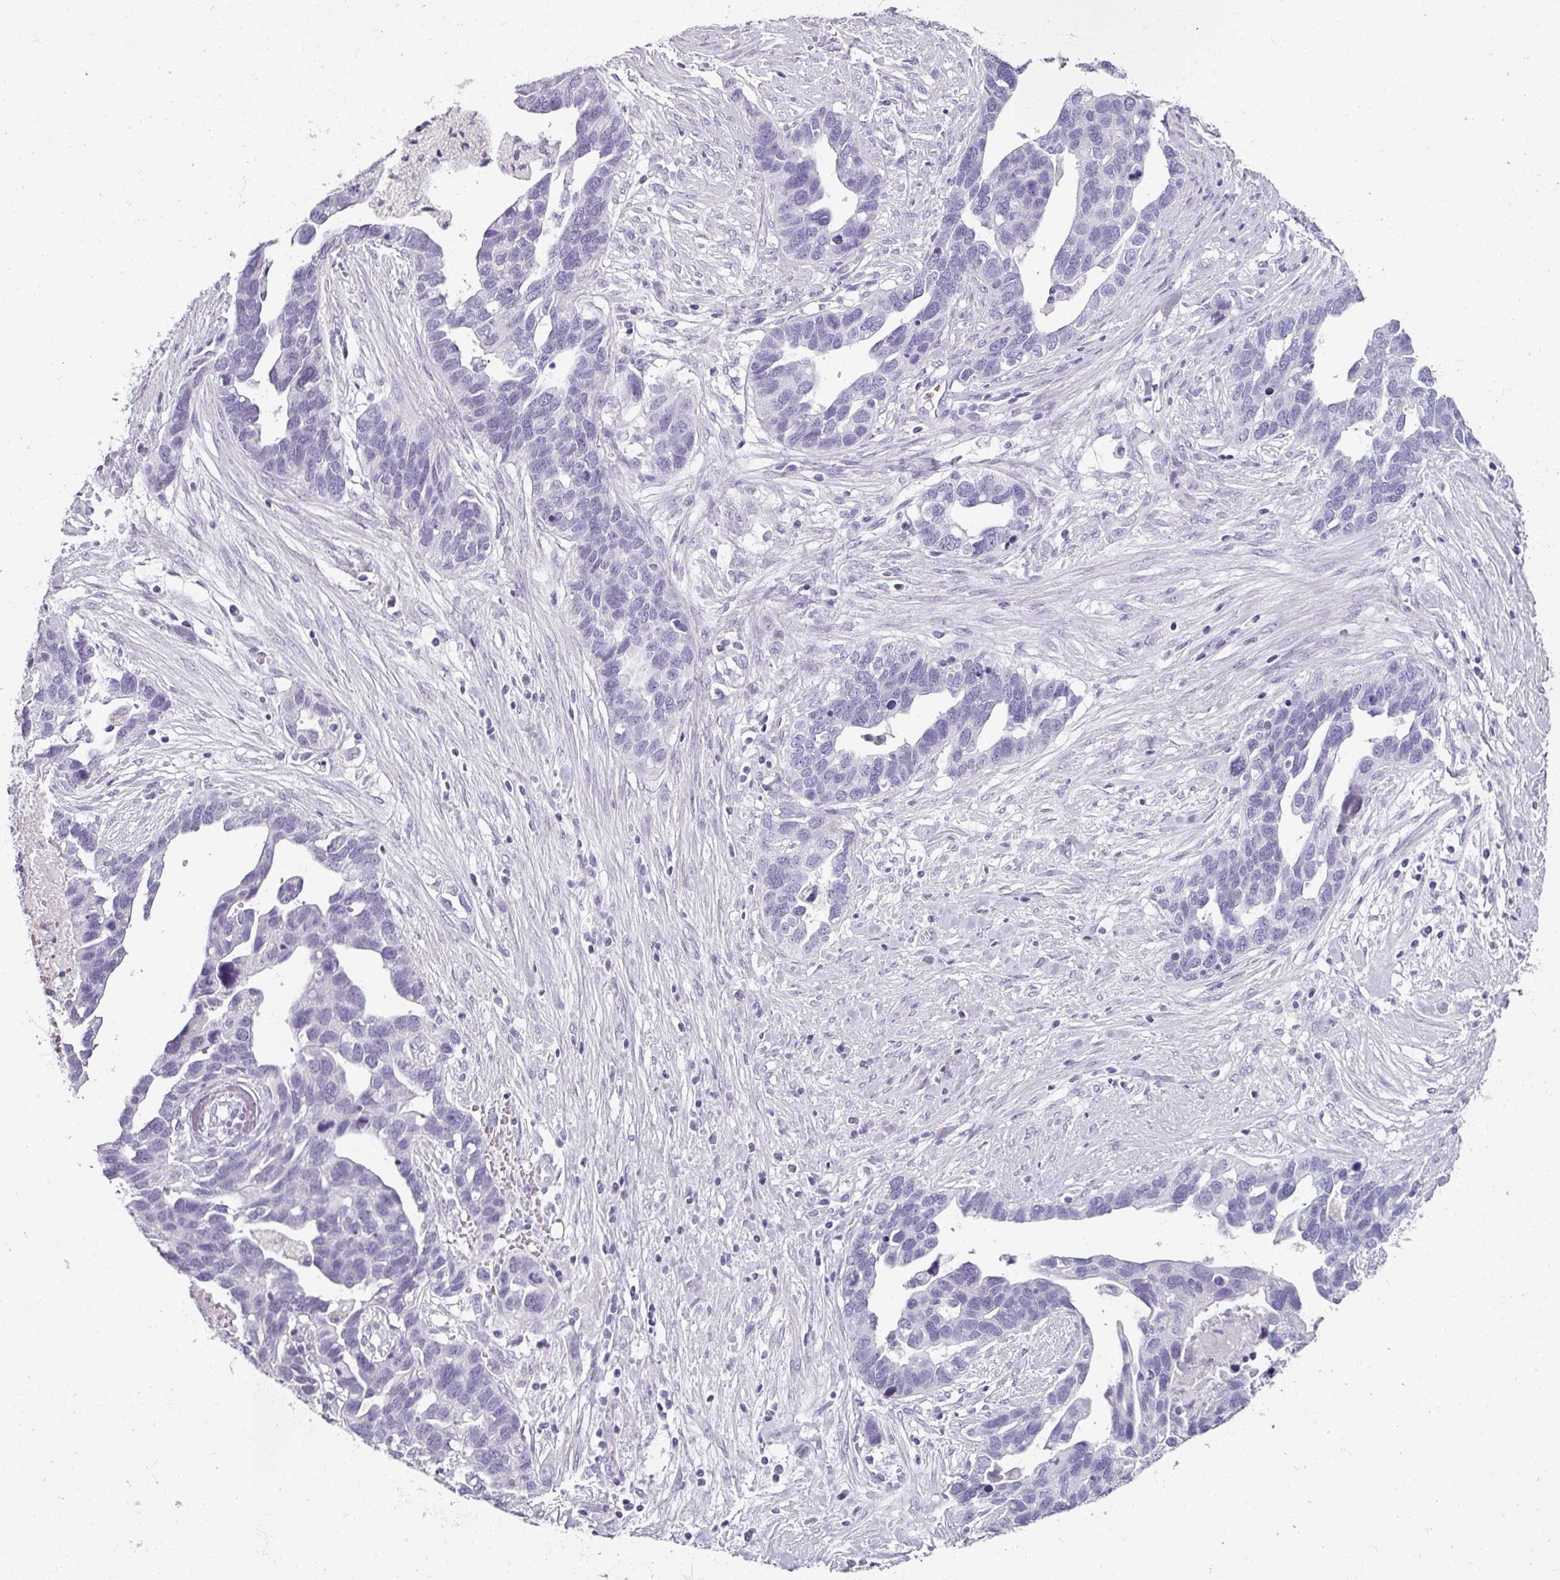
{"staining": {"intensity": "negative", "quantity": "none", "location": "none"}, "tissue": "ovarian cancer", "cell_type": "Tumor cells", "image_type": "cancer", "snomed": [{"axis": "morphology", "description": "Cystadenocarcinoma, serous, NOS"}, {"axis": "topography", "description": "Ovary"}], "caption": "High power microscopy image of an IHC photomicrograph of ovarian cancer (serous cystadenocarcinoma), revealing no significant staining in tumor cells. (DAB (3,3'-diaminobenzidine) immunohistochemistry visualized using brightfield microscopy, high magnification).", "gene": "REG3G", "patient": {"sex": "female", "age": 54}}